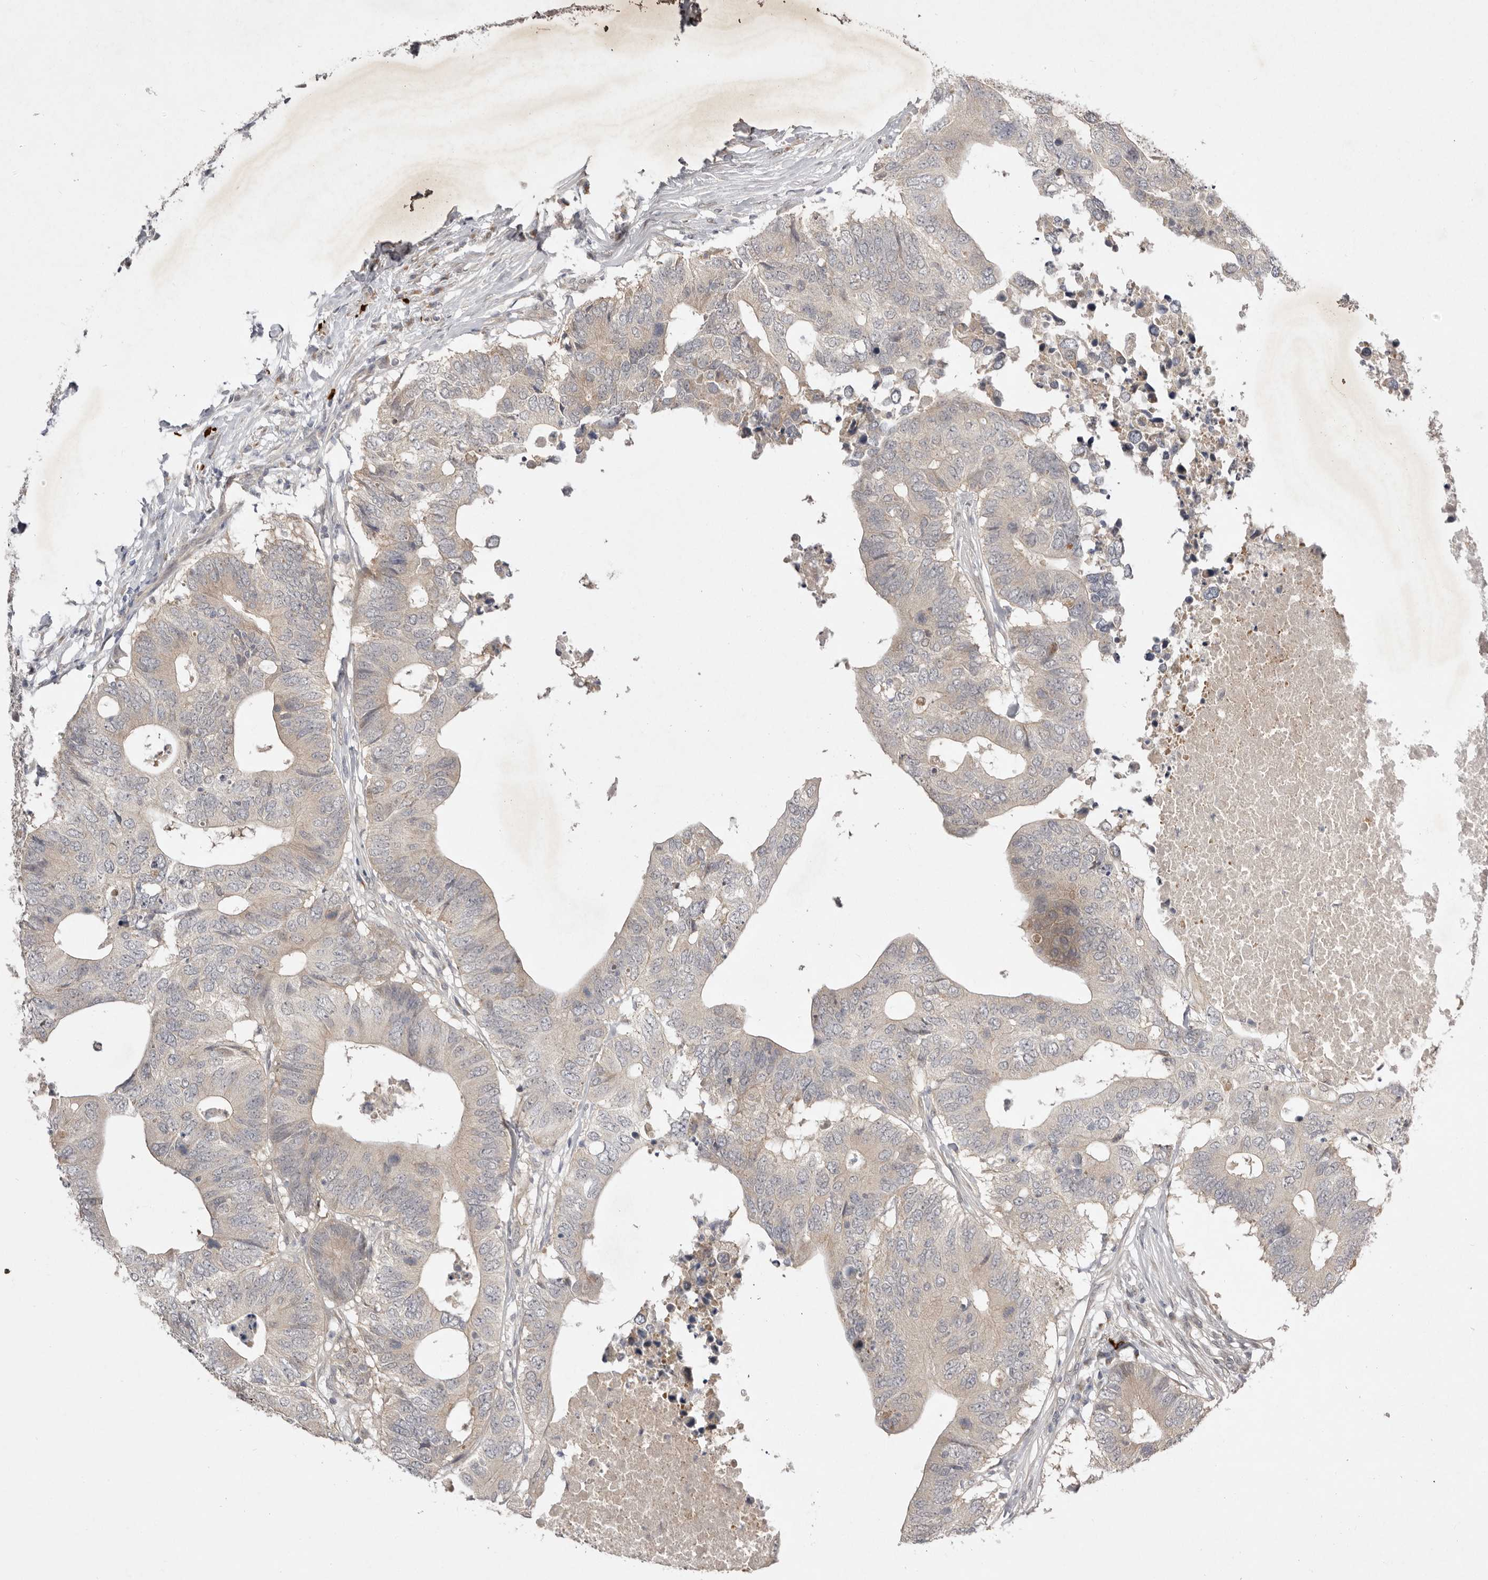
{"staining": {"intensity": "weak", "quantity": "<25%", "location": "cytoplasmic/membranous"}, "tissue": "colorectal cancer", "cell_type": "Tumor cells", "image_type": "cancer", "snomed": [{"axis": "morphology", "description": "Adenocarcinoma, NOS"}, {"axis": "topography", "description": "Colon"}], "caption": "Micrograph shows no significant protein staining in tumor cells of adenocarcinoma (colorectal).", "gene": "NSUN4", "patient": {"sex": "male", "age": 71}}